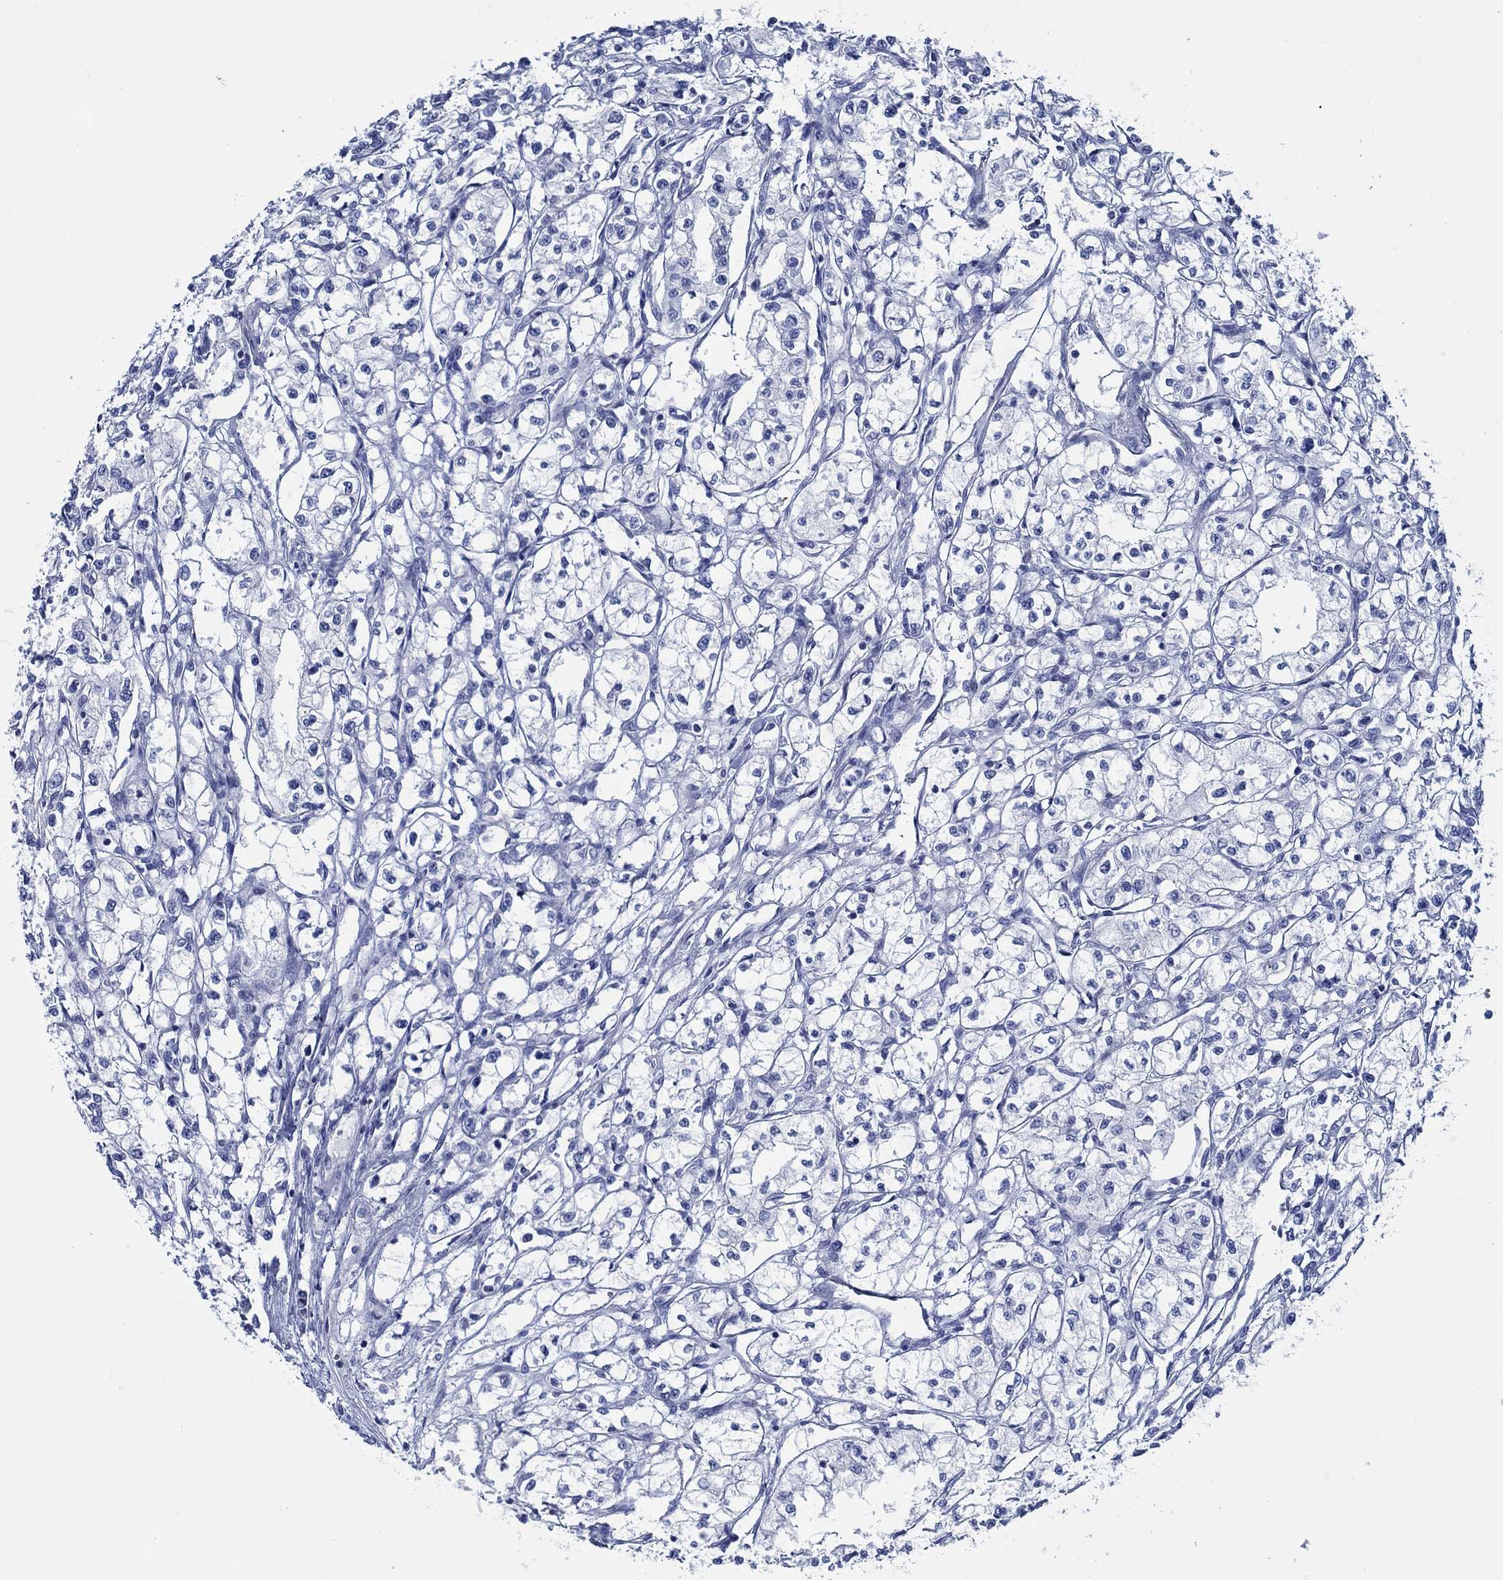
{"staining": {"intensity": "negative", "quantity": "none", "location": "none"}, "tissue": "renal cancer", "cell_type": "Tumor cells", "image_type": "cancer", "snomed": [{"axis": "morphology", "description": "Adenocarcinoma, NOS"}, {"axis": "topography", "description": "Kidney"}], "caption": "Immunohistochemistry (IHC) of adenocarcinoma (renal) shows no staining in tumor cells. The staining was performed using DAB to visualize the protein expression in brown, while the nuclei were stained in blue with hematoxylin (Magnification: 20x).", "gene": "SVEP1", "patient": {"sex": "male", "age": 56}}